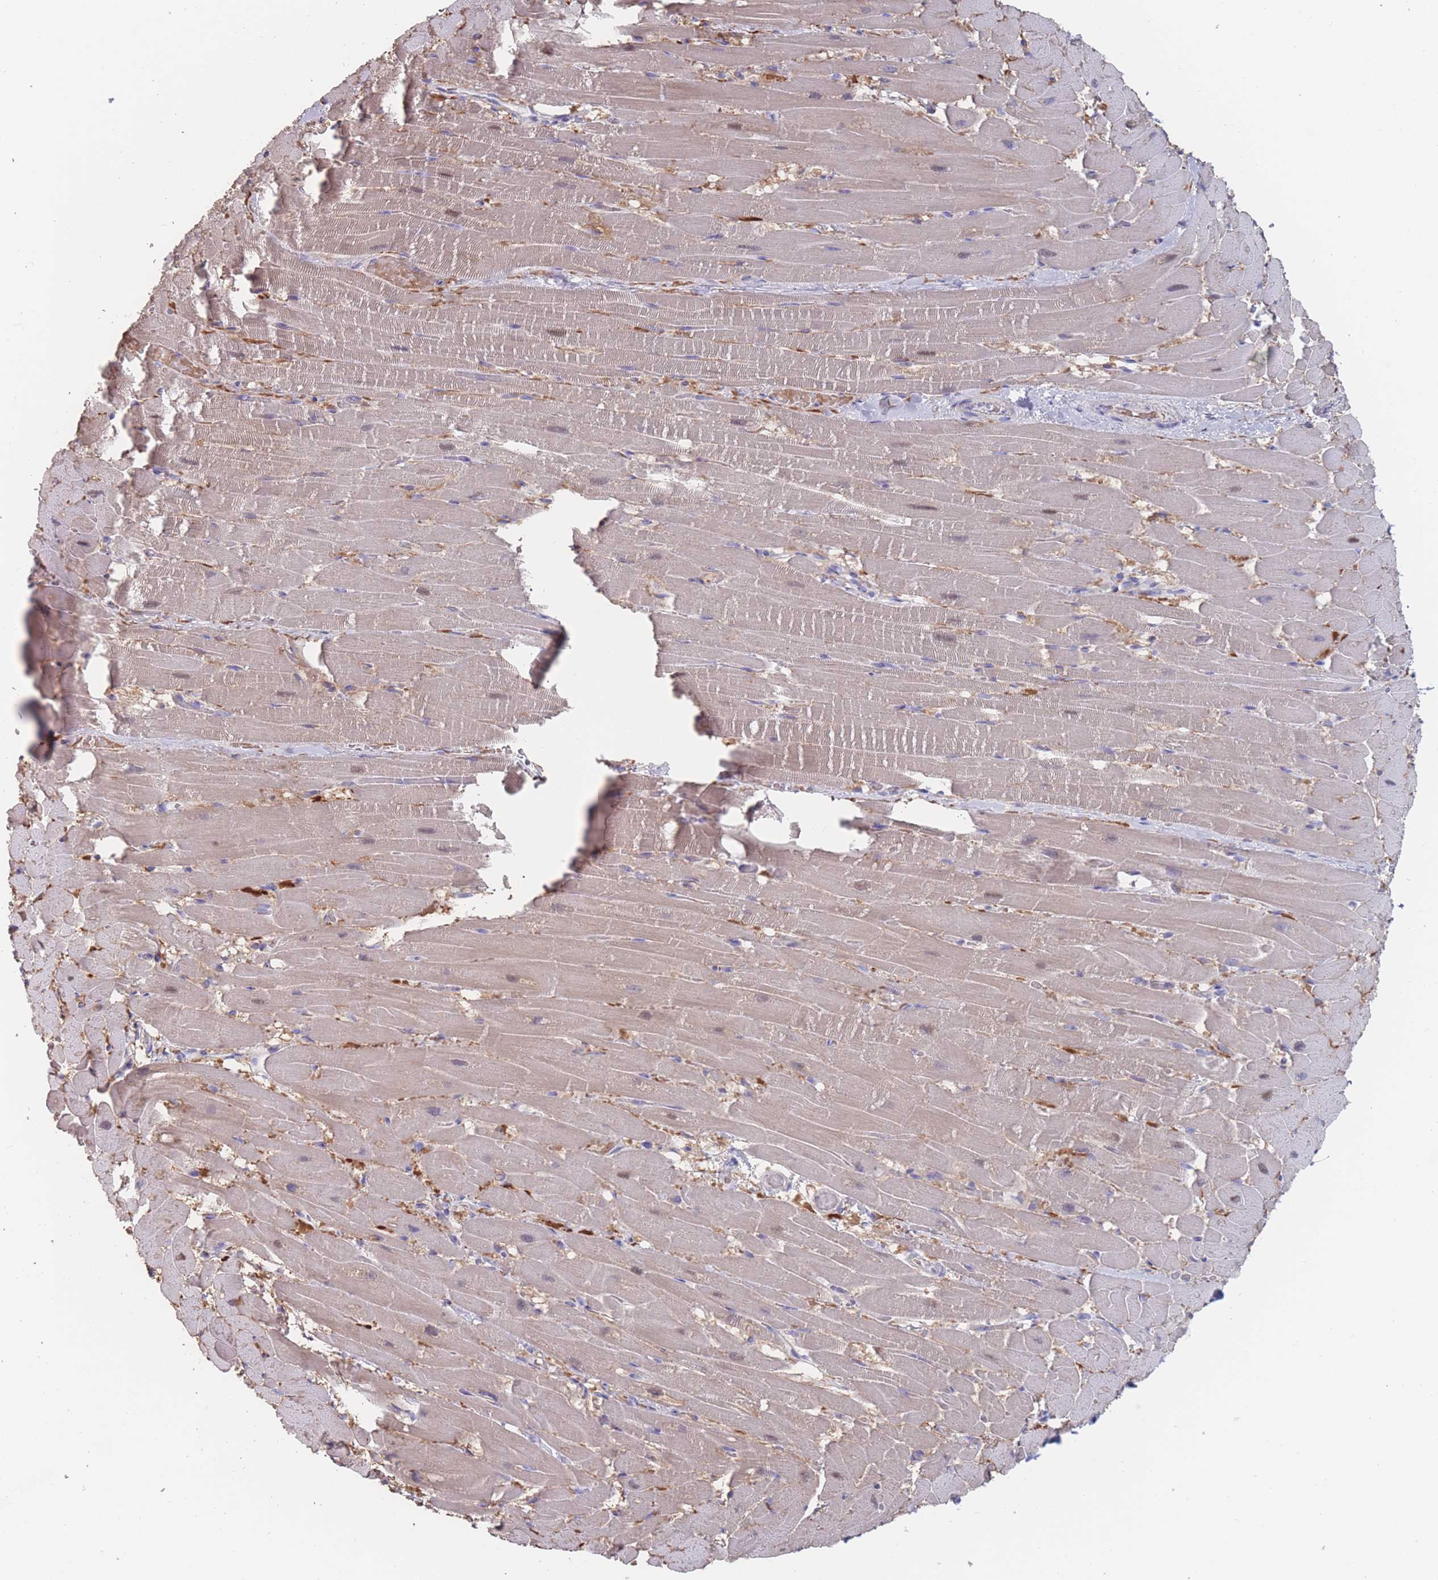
{"staining": {"intensity": "negative", "quantity": "none", "location": "none"}, "tissue": "heart muscle", "cell_type": "Cardiomyocytes", "image_type": "normal", "snomed": [{"axis": "morphology", "description": "Normal tissue, NOS"}, {"axis": "topography", "description": "Heart"}], "caption": "Histopathology image shows no protein staining in cardiomyocytes of benign heart muscle. Brightfield microscopy of immunohistochemistry (IHC) stained with DAB (brown) and hematoxylin (blue), captured at high magnification.", "gene": "CYP51A1", "patient": {"sex": "male", "age": 37}}